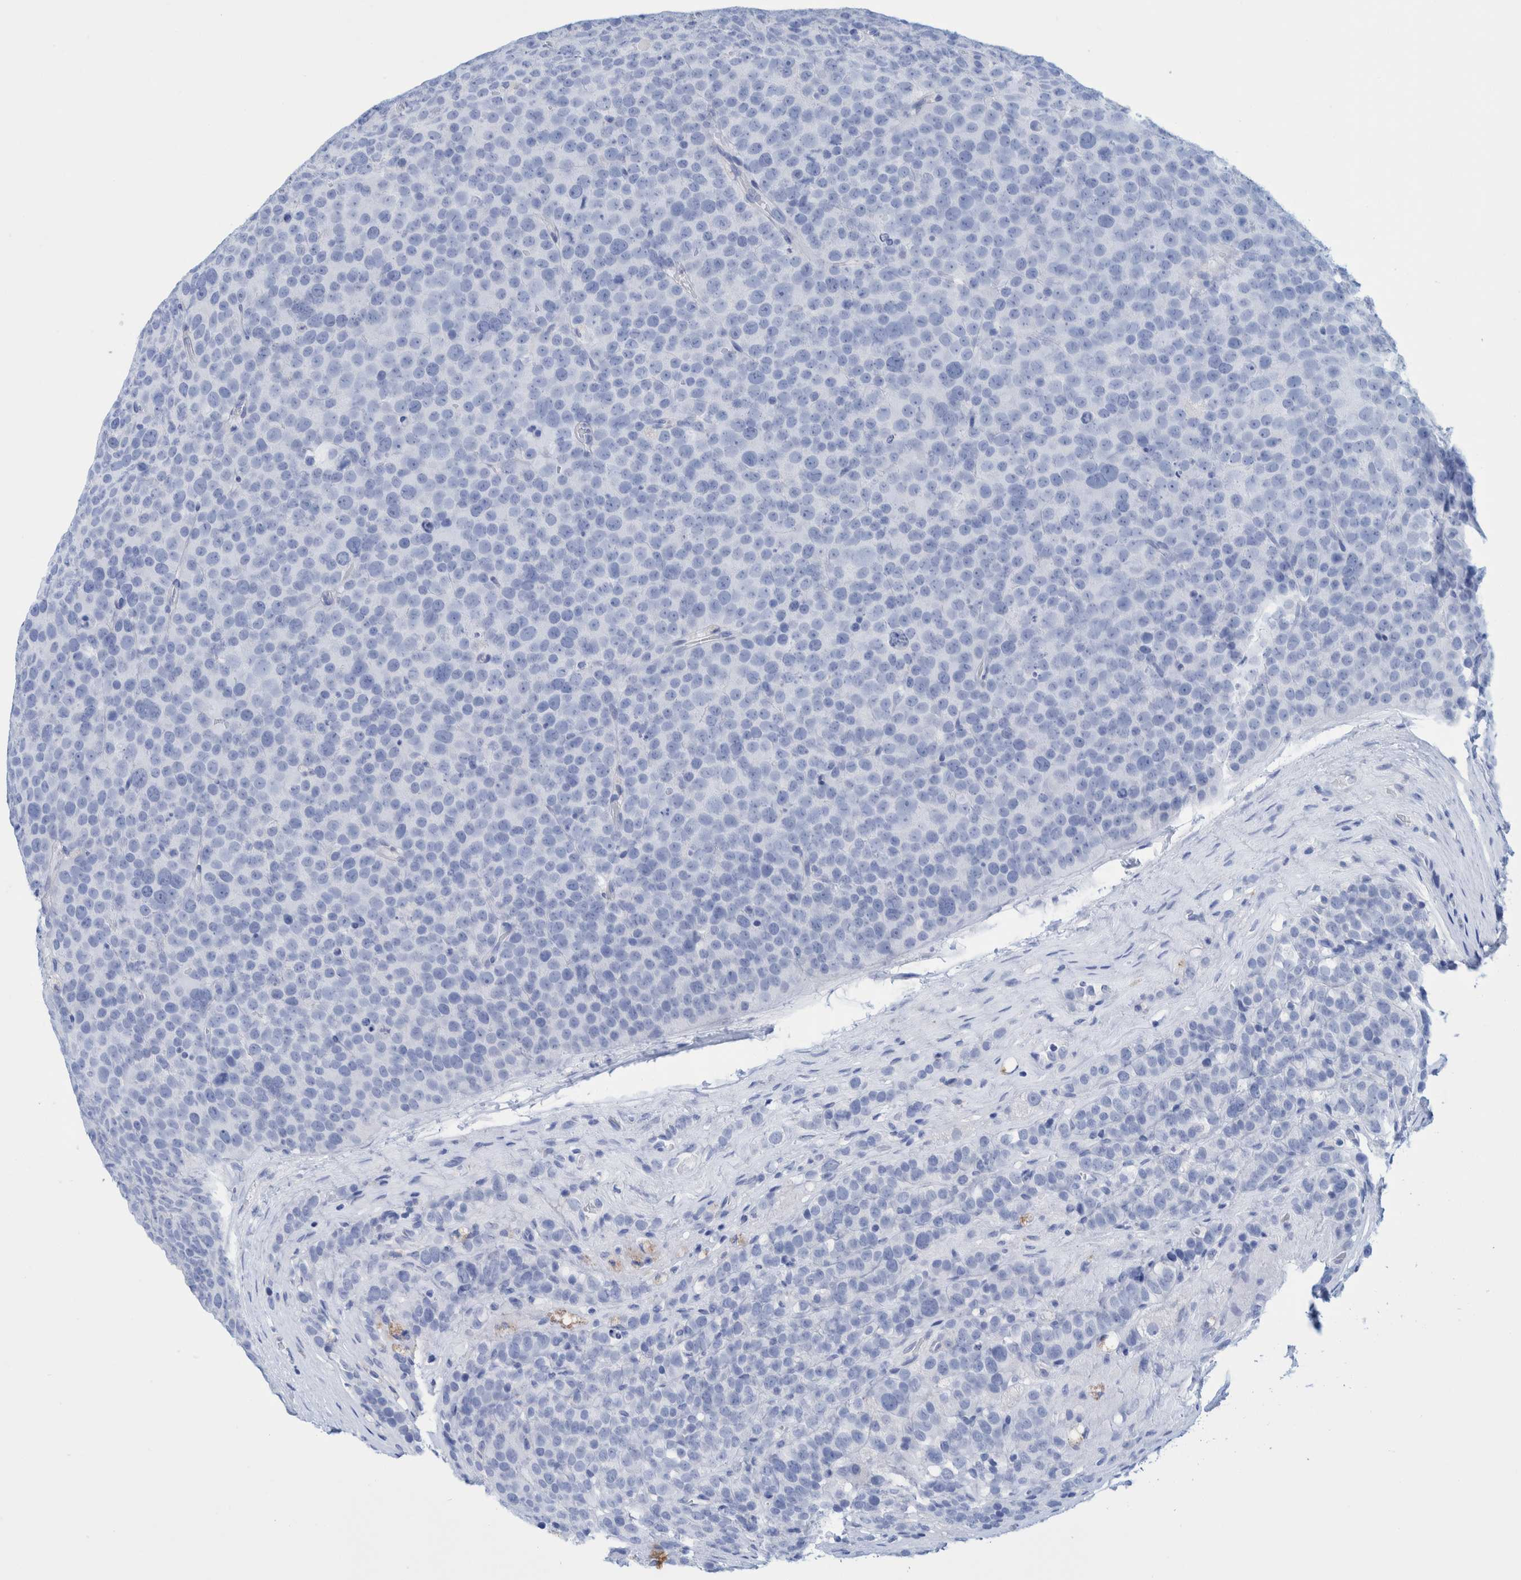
{"staining": {"intensity": "negative", "quantity": "none", "location": "none"}, "tissue": "testis cancer", "cell_type": "Tumor cells", "image_type": "cancer", "snomed": [{"axis": "morphology", "description": "Seminoma, NOS"}, {"axis": "topography", "description": "Testis"}], "caption": "DAB (3,3'-diaminobenzidine) immunohistochemical staining of human testis cancer (seminoma) shows no significant expression in tumor cells. The staining was performed using DAB to visualize the protein expression in brown, while the nuclei were stained in blue with hematoxylin (Magnification: 20x).", "gene": "PERP", "patient": {"sex": "male", "age": 71}}